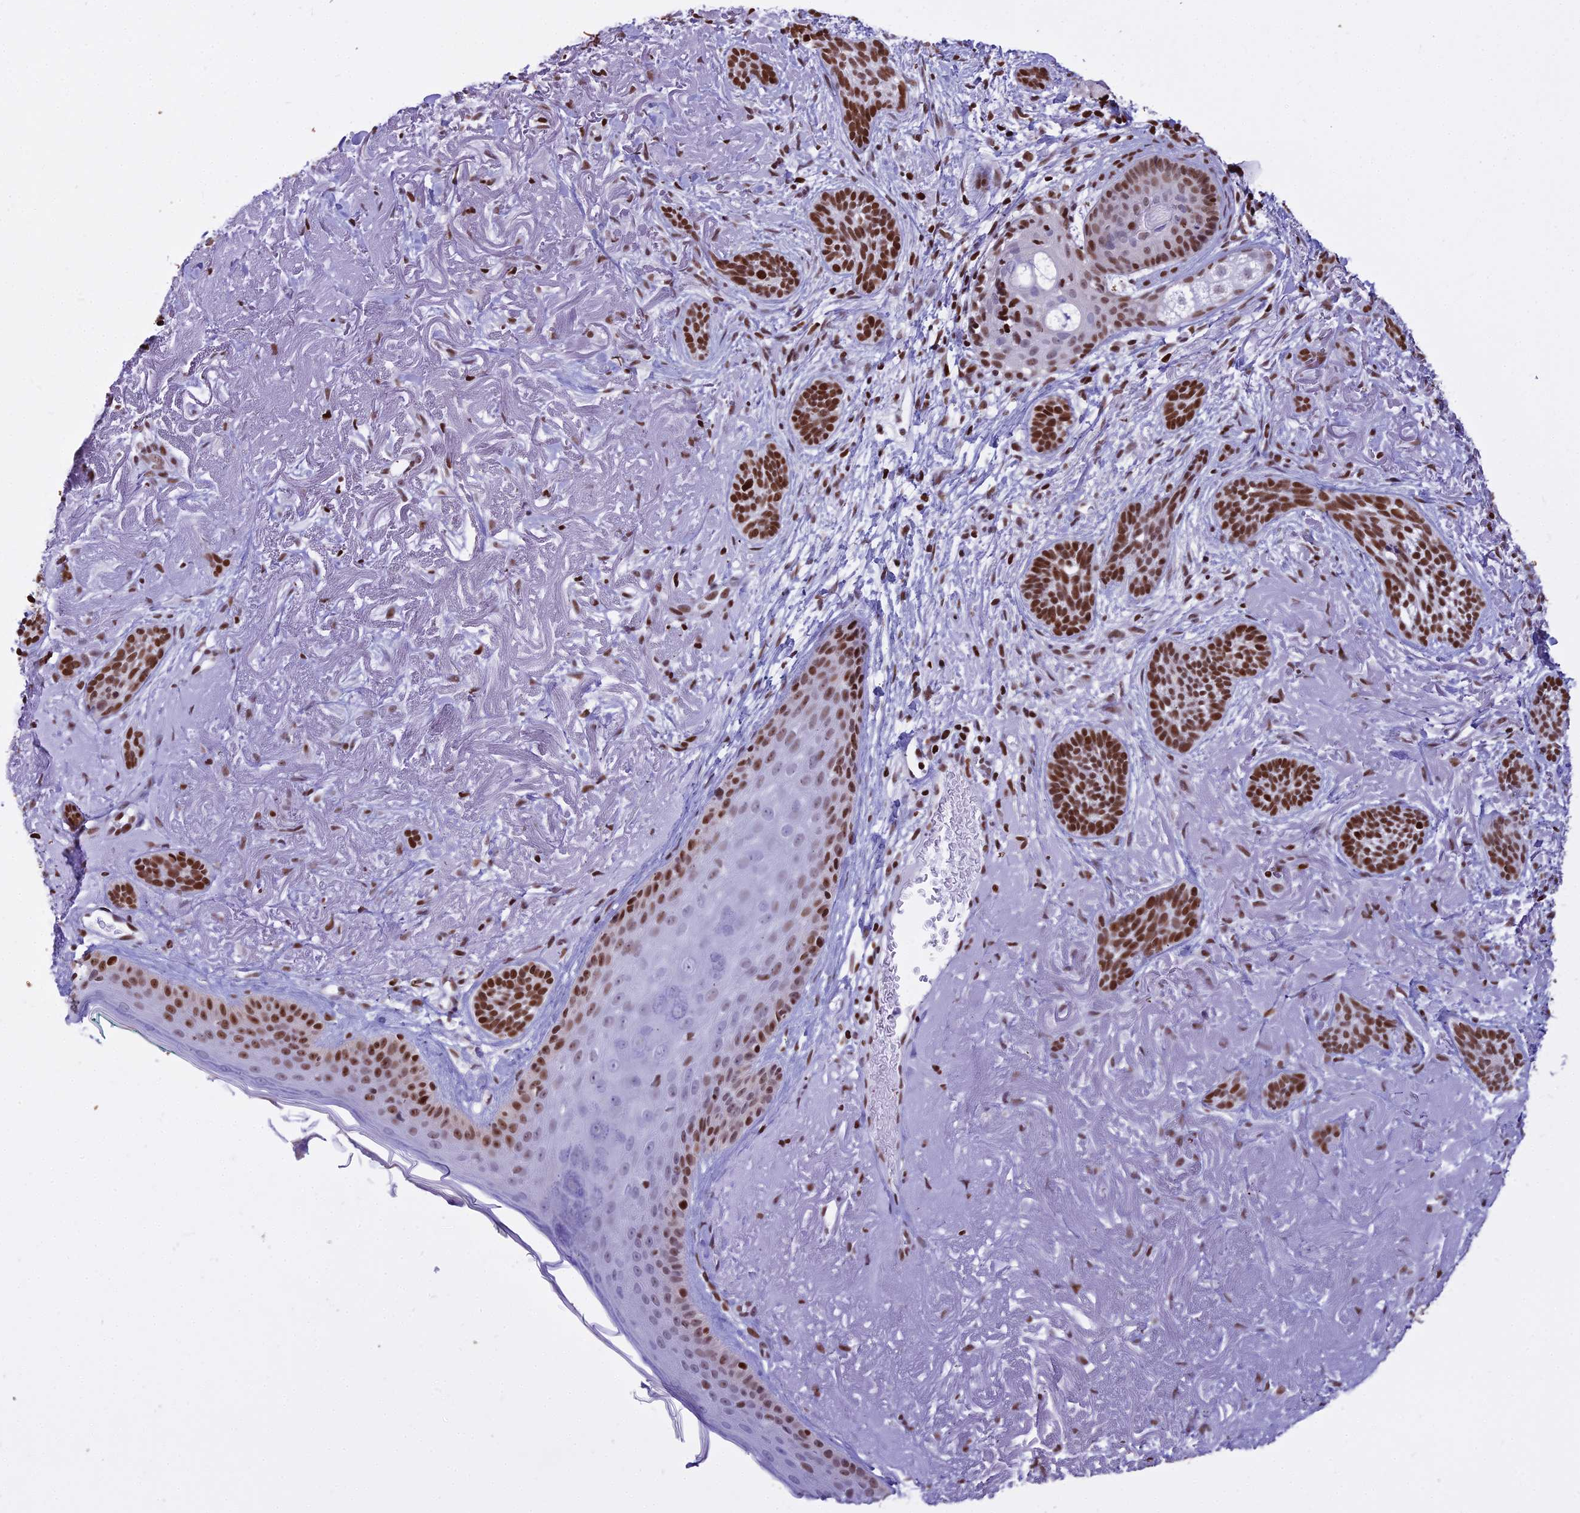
{"staining": {"intensity": "strong", "quantity": ">75%", "location": "nuclear"}, "tissue": "skin cancer", "cell_type": "Tumor cells", "image_type": "cancer", "snomed": [{"axis": "morphology", "description": "Basal cell carcinoma"}, {"axis": "topography", "description": "Skin"}], "caption": "Protein staining displays strong nuclear staining in about >75% of tumor cells in skin cancer (basal cell carcinoma).", "gene": "PARP1", "patient": {"sex": "male", "age": 71}}